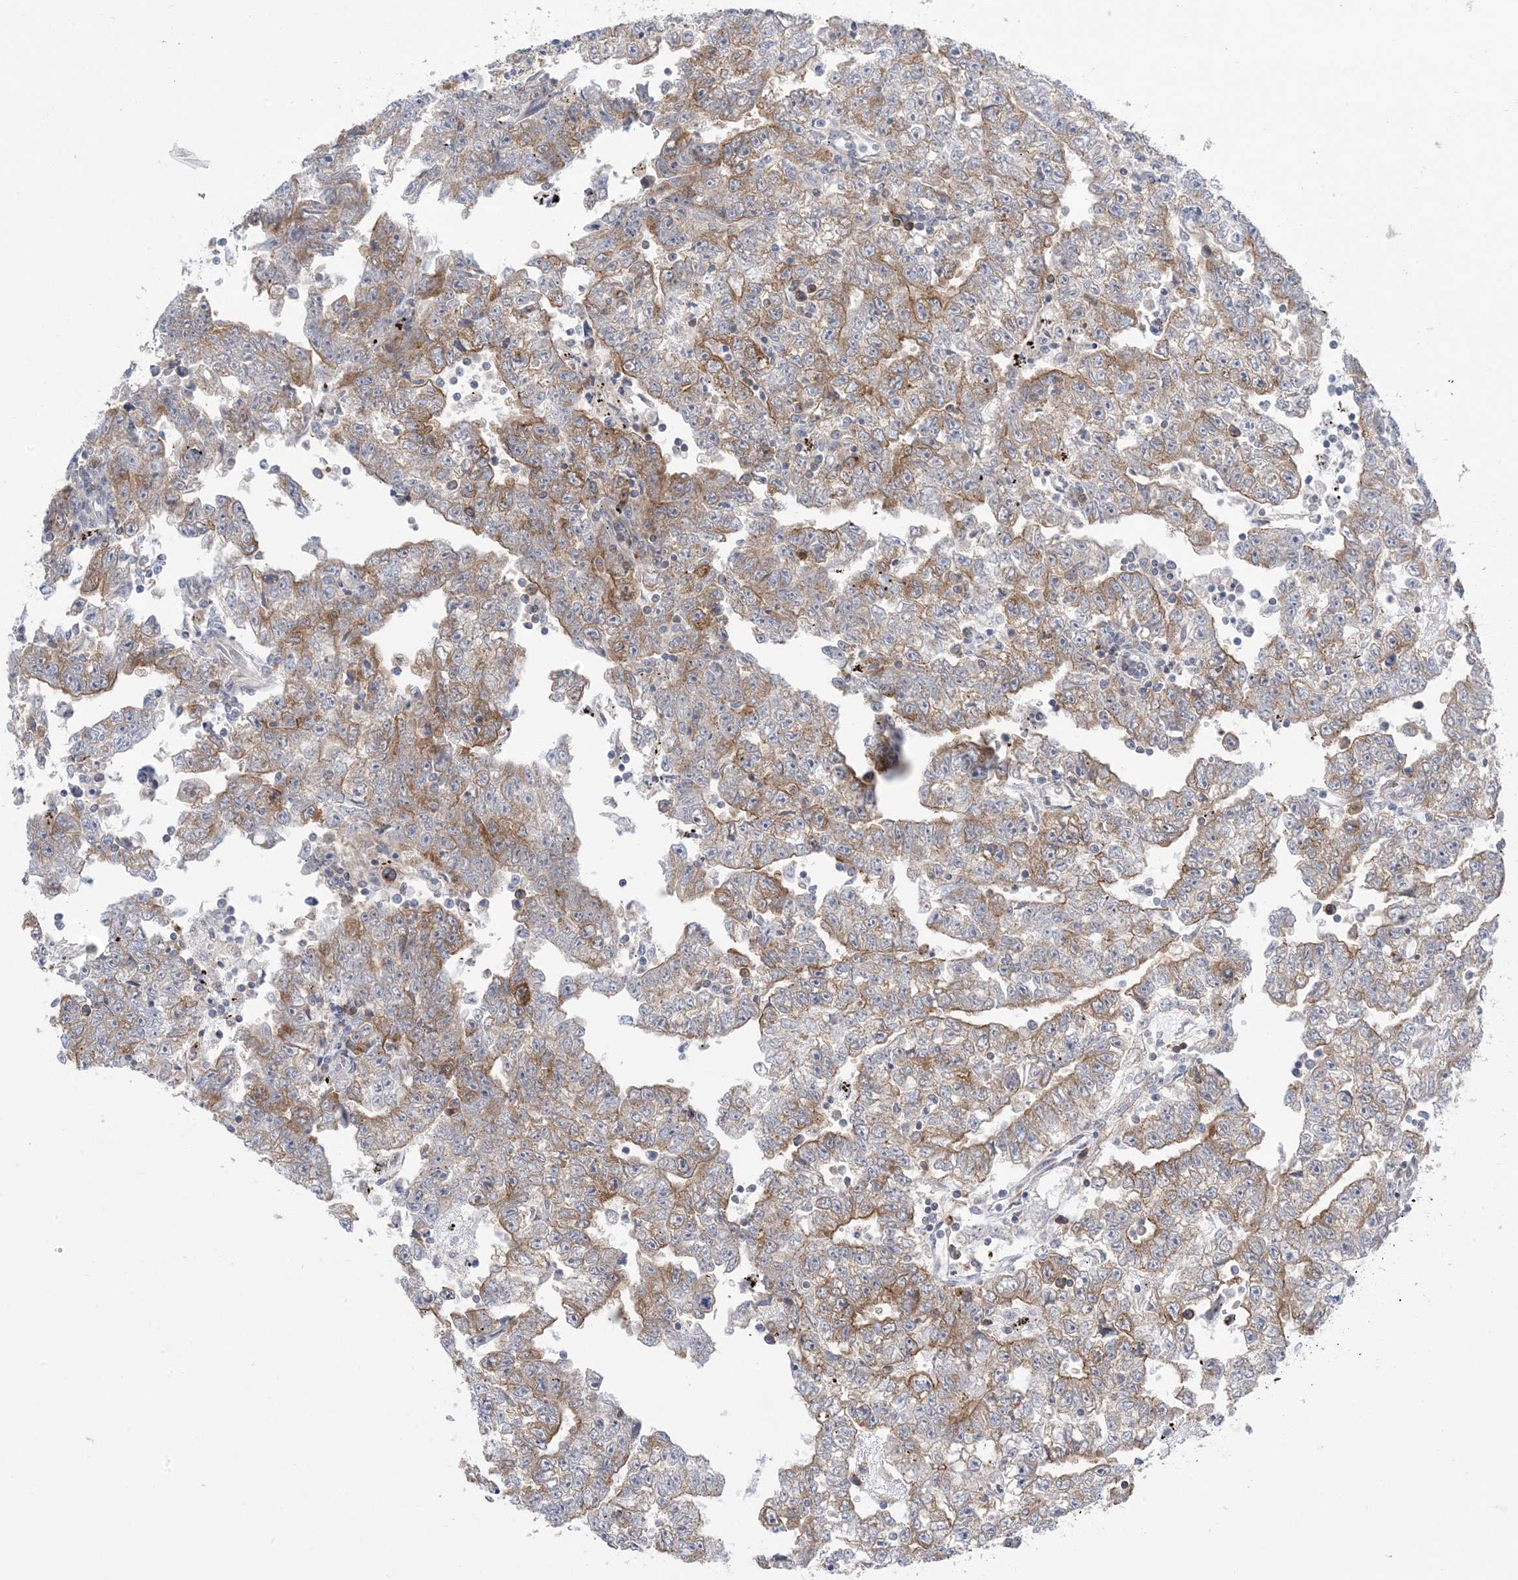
{"staining": {"intensity": "moderate", "quantity": "25%-75%", "location": "cytoplasmic/membranous"}, "tissue": "testis cancer", "cell_type": "Tumor cells", "image_type": "cancer", "snomed": [{"axis": "morphology", "description": "Carcinoma, Embryonal, NOS"}, {"axis": "topography", "description": "Testis"}], "caption": "Protein analysis of testis embryonal carcinoma tissue reveals moderate cytoplasmic/membranous expression in approximately 25%-75% of tumor cells.", "gene": "AOC1", "patient": {"sex": "male", "age": 25}}